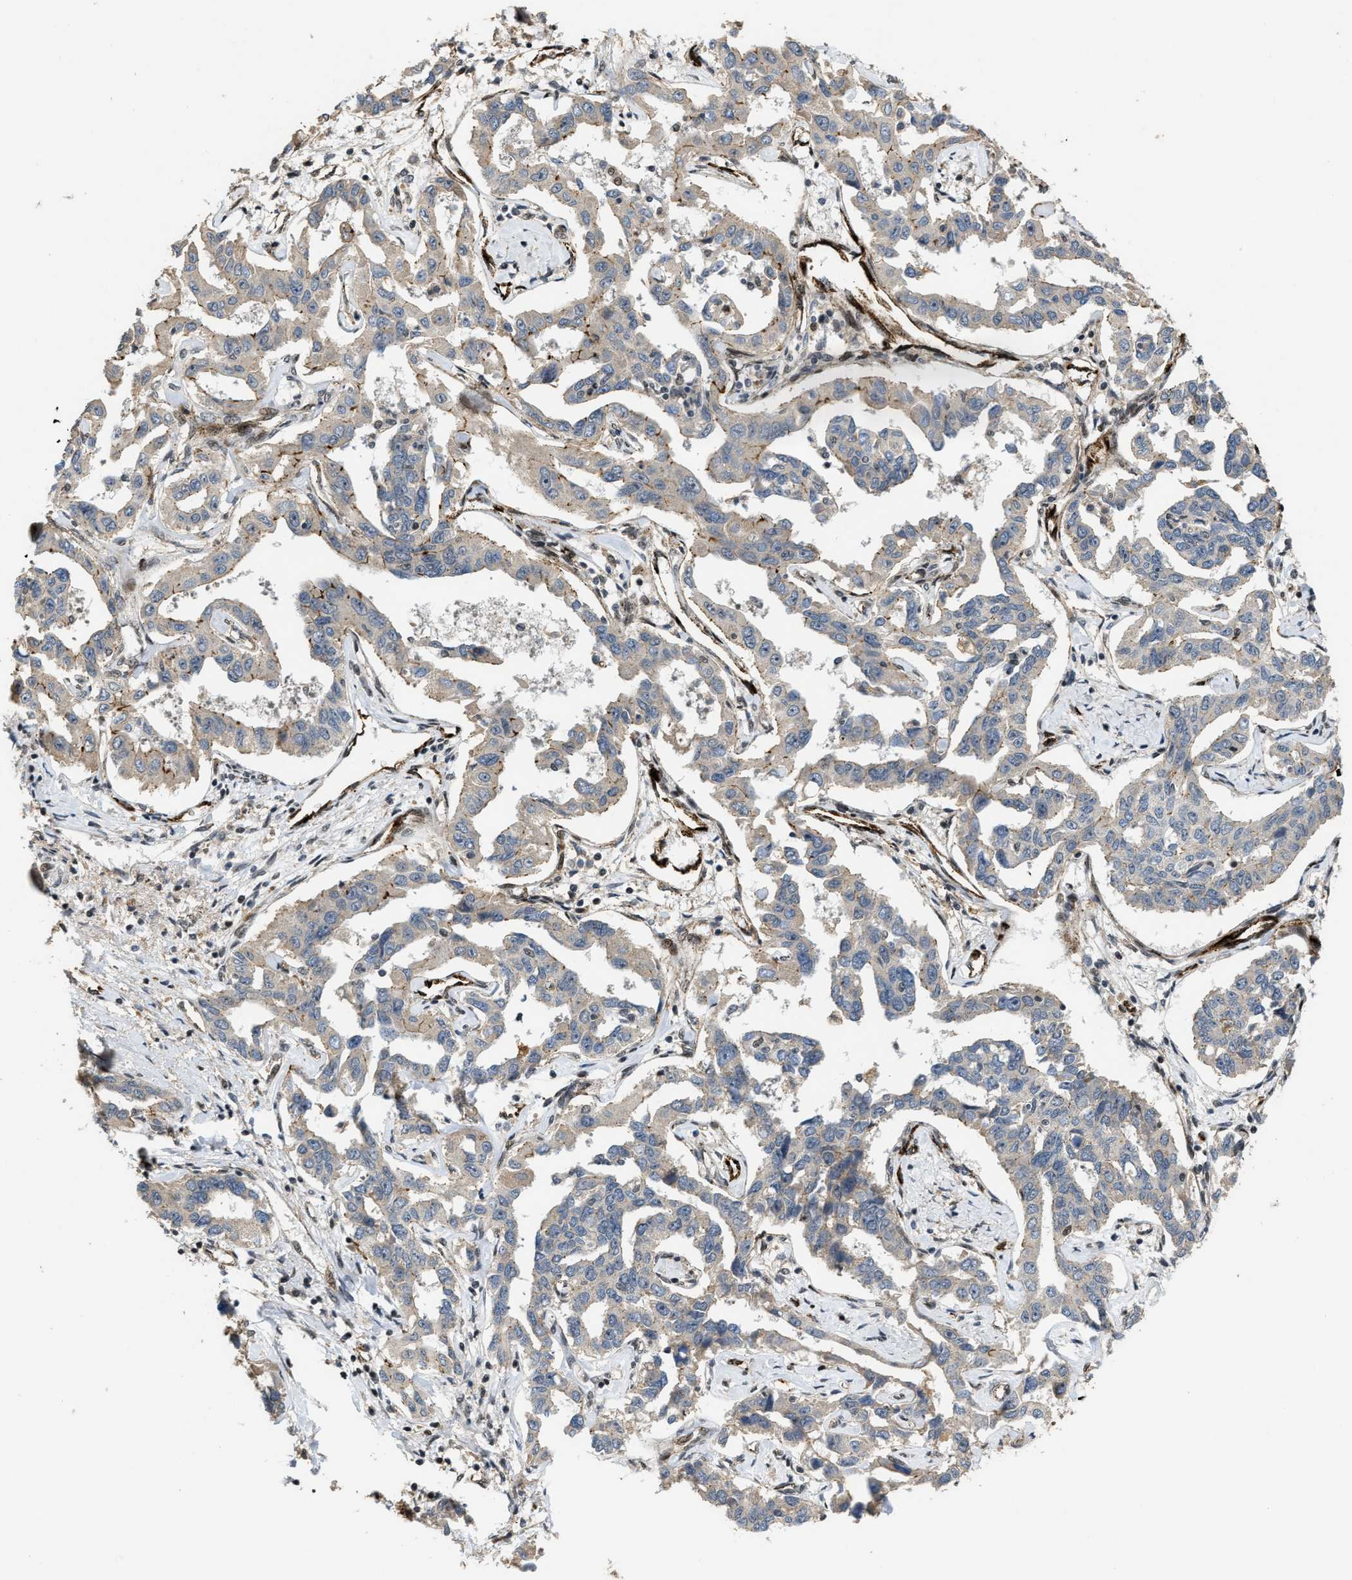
{"staining": {"intensity": "weak", "quantity": "<25%", "location": "cytoplasmic/membranous"}, "tissue": "liver cancer", "cell_type": "Tumor cells", "image_type": "cancer", "snomed": [{"axis": "morphology", "description": "Cholangiocarcinoma"}, {"axis": "topography", "description": "Liver"}], "caption": "IHC micrograph of neoplastic tissue: liver cancer stained with DAB (3,3'-diaminobenzidine) demonstrates no significant protein positivity in tumor cells. (Brightfield microscopy of DAB (3,3'-diaminobenzidine) IHC at high magnification).", "gene": "DPF2", "patient": {"sex": "male", "age": 59}}